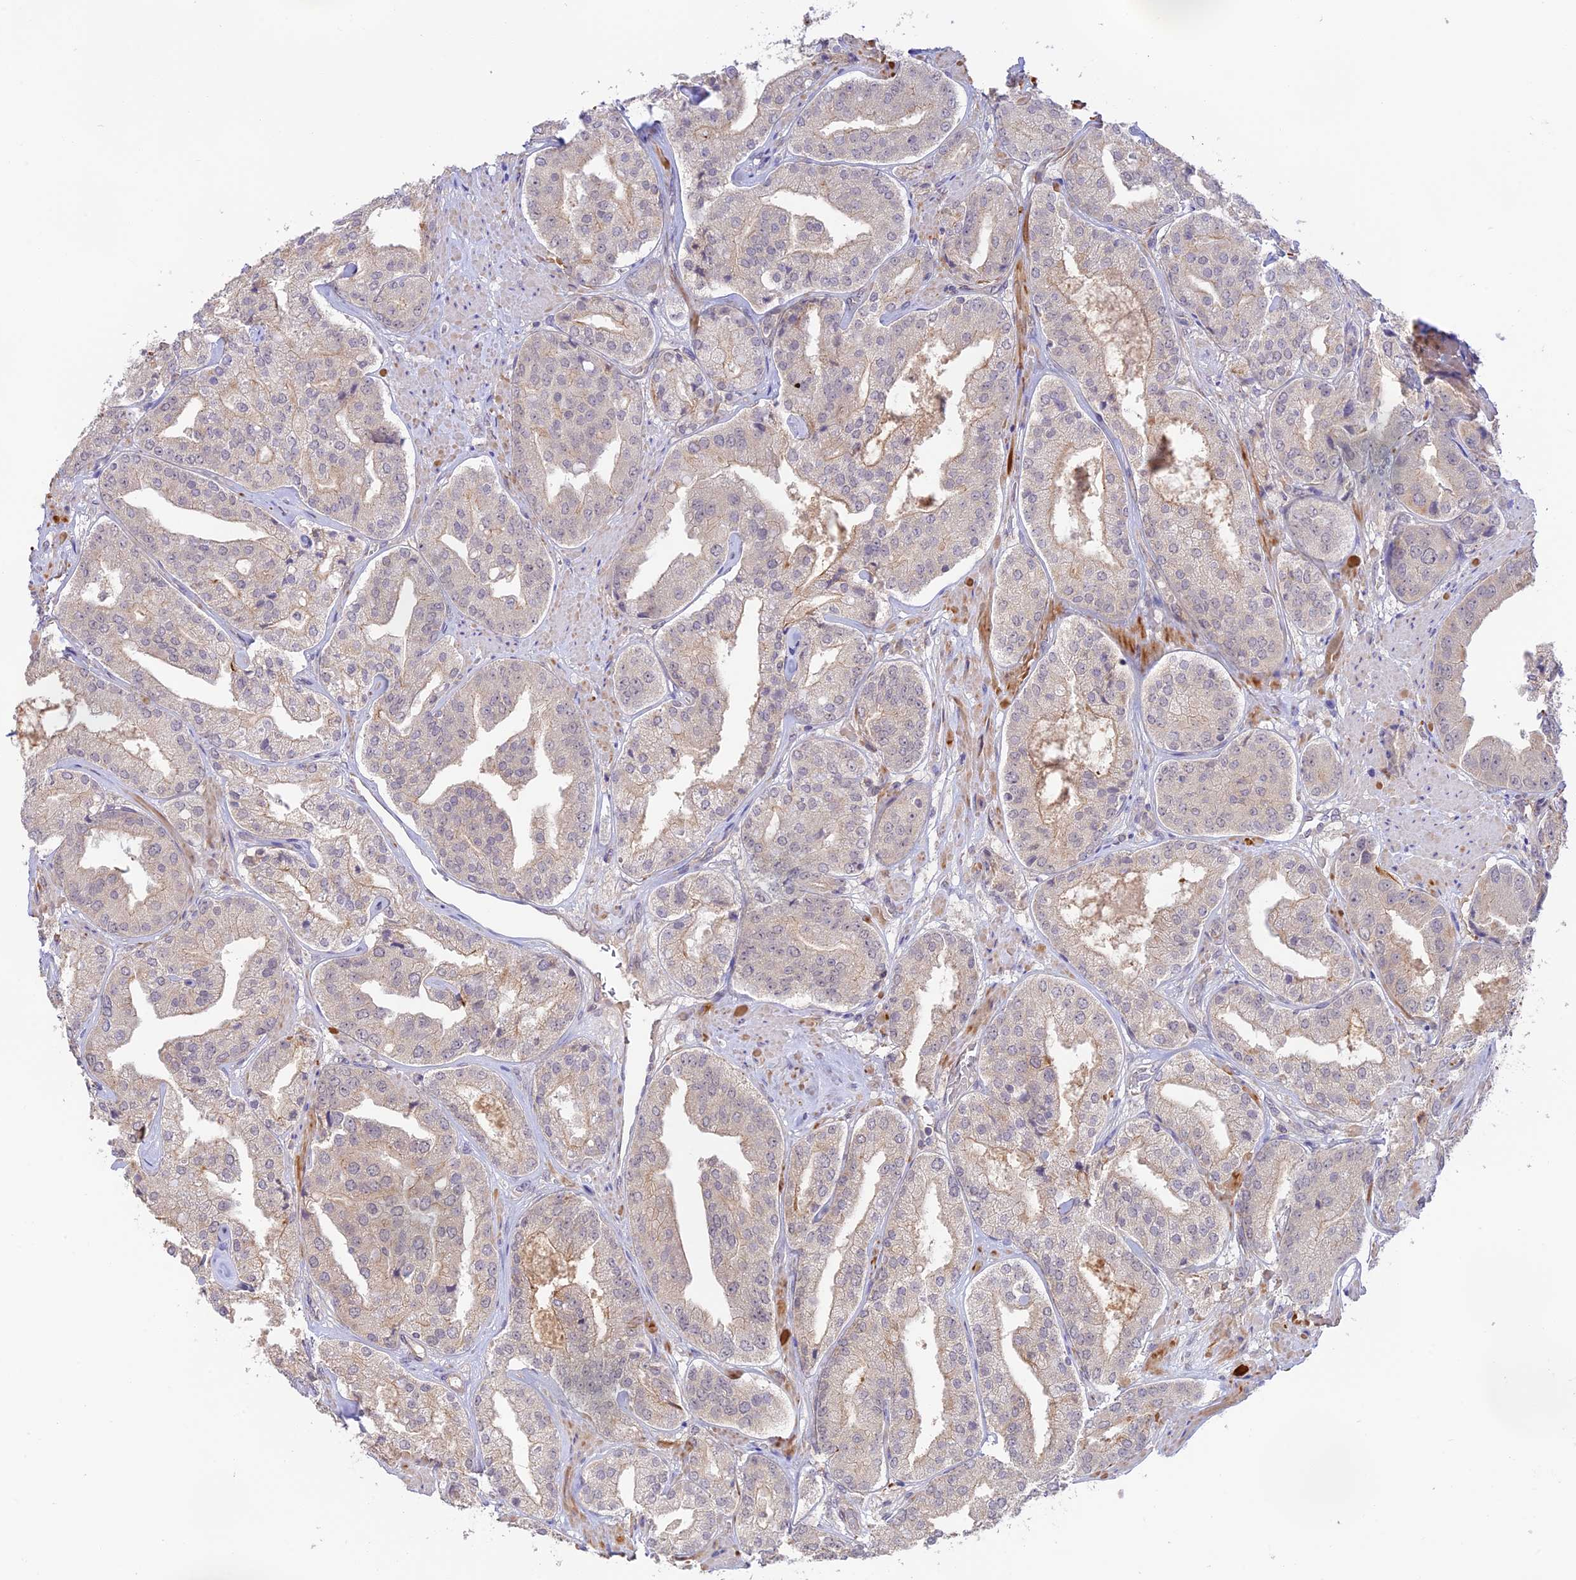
{"staining": {"intensity": "negative", "quantity": "none", "location": "none"}, "tissue": "prostate cancer", "cell_type": "Tumor cells", "image_type": "cancer", "snomed": [{"axis": "morphology", "description": "Adenocarcinoma, High grade"}, {"axis": "topography", "description": "Prostate"}], "caption": "IHC histopathology image of human prostate adenocarcinoma (high-grade) stained for a protein (brown), which demonstrates no expression in tumor cells.", "gene": "CAMSAP3", "patient": {"sex": "male", "age": 63}}